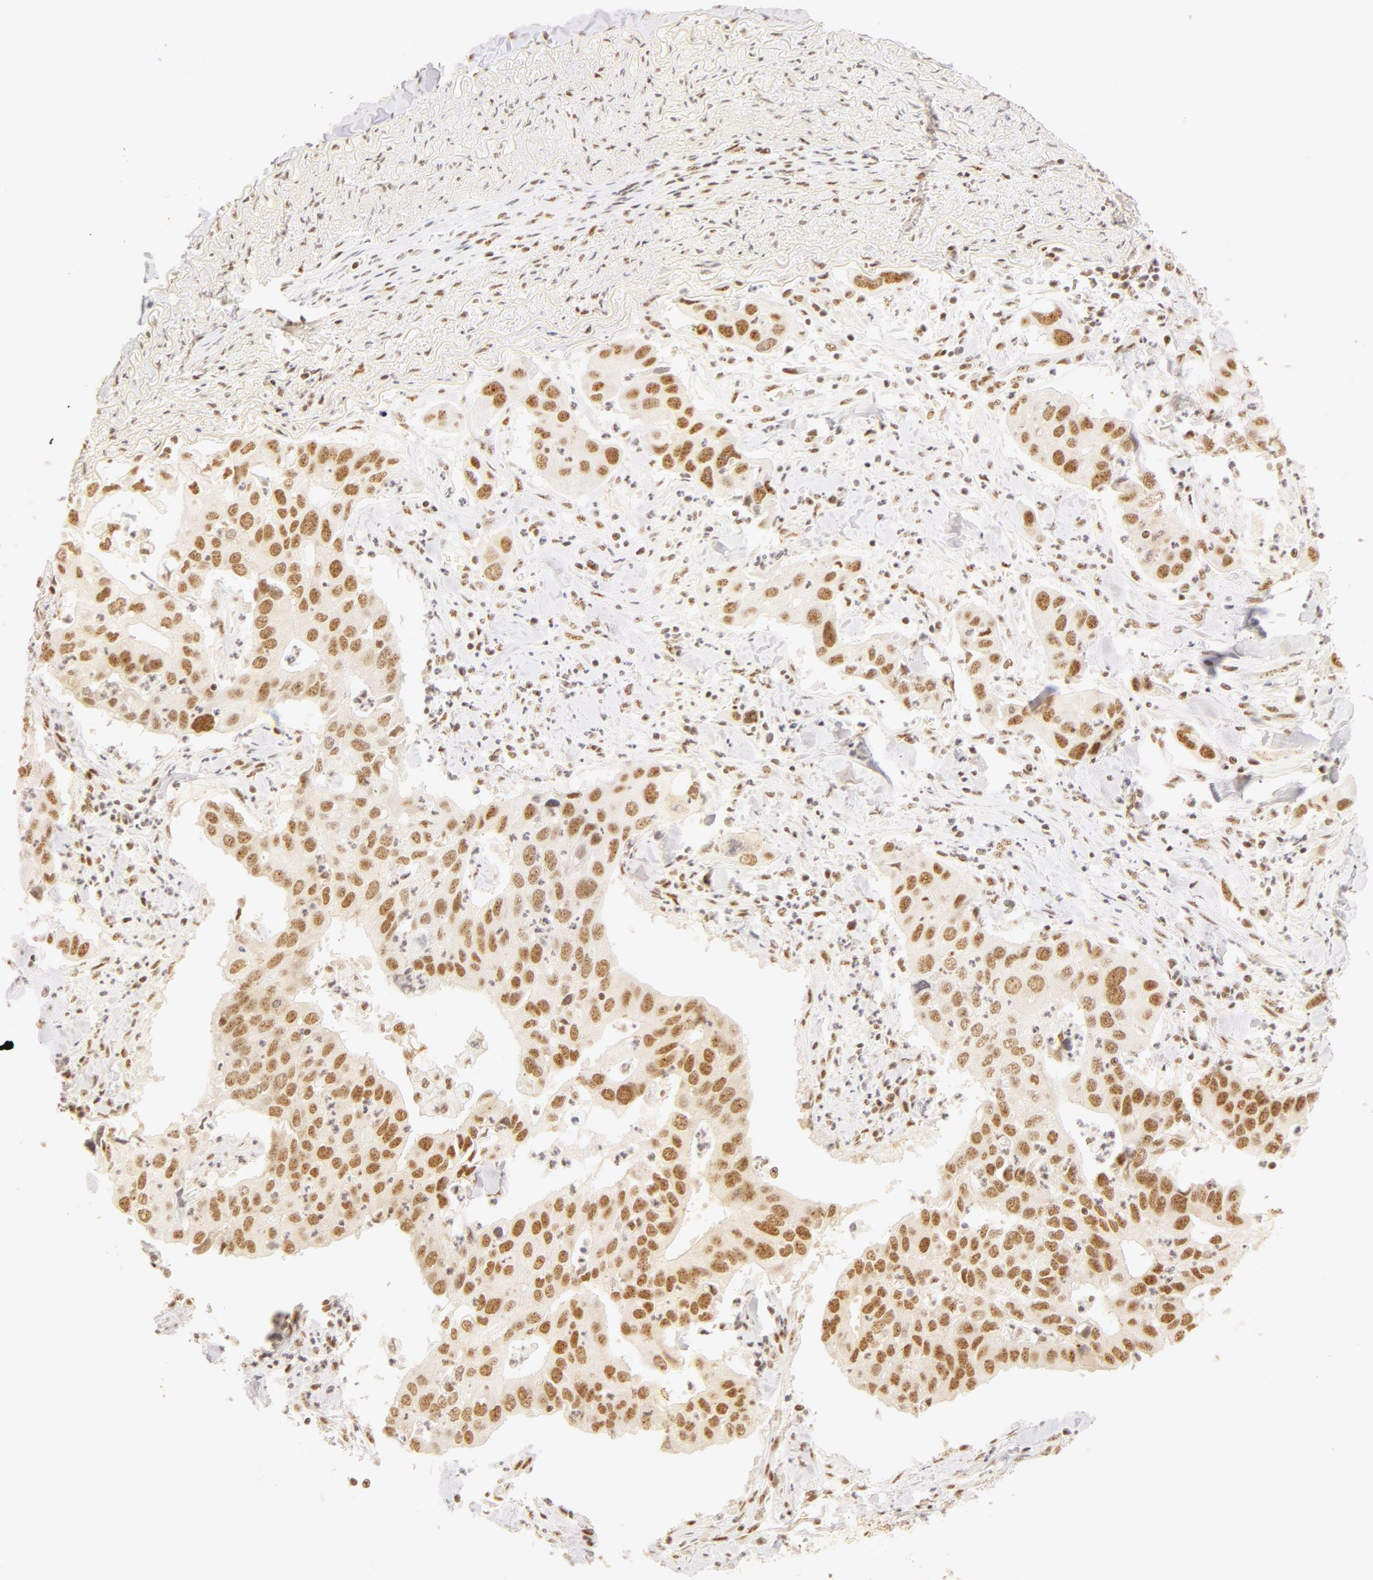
{"staining": {"intensity": "moderate", "quantity": ">75%", "location": "nuclear"}, "tissue": "lung cancer", "cell_type": "Tumor cells", "image_type": "cancer", "snomed": [{"axis": "morphology", "description": "Adenocarcinoma, NOS"}, {"axis": "topography", "description": "Lung"}], "caption": "Protein positivity by immunohistochemistry displays moderate nuclear expression in about >75% of tumor cells in lung adenocarcinoma.", "gene": "RBM39", "patient": {"sex": "male", "age": 48}}